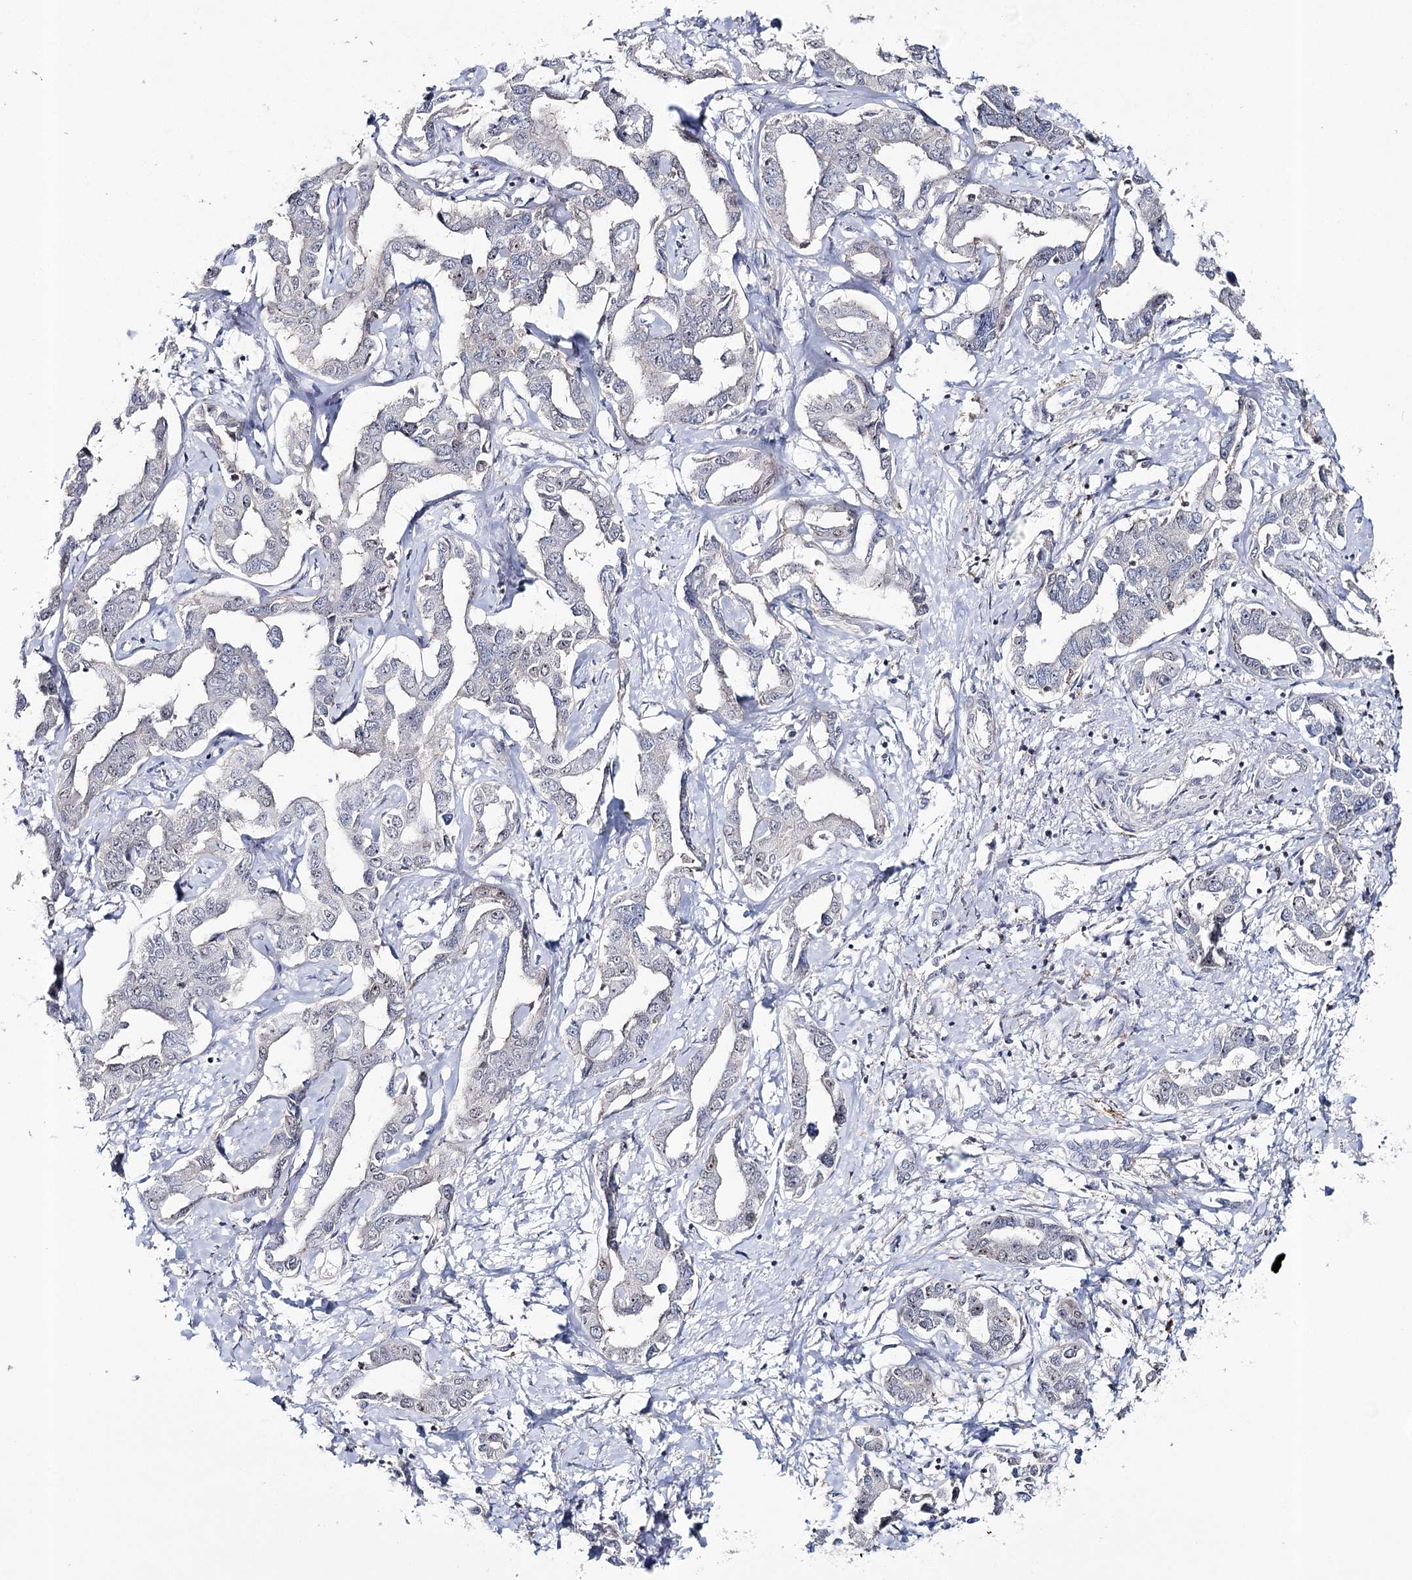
{"staining": {"intensity": "negative", "quantity": "none", "location": "none"}, "tissue": "liver cancer", "cell_type": "Tumor cells", "image_type": "cancer", "snomed": [{"axis": "morphology", "description": "Cholangiocarcinoma"}, {"axis": "topography", "description": "Liver"}], "caption": "Immunohistochemistry (IHC) of human liver cancer (cholangiocarcinoma) shows no expression in tumor cells.", "gene": "ZC3H8", "patient": {"sex": "male", "age": 59}}